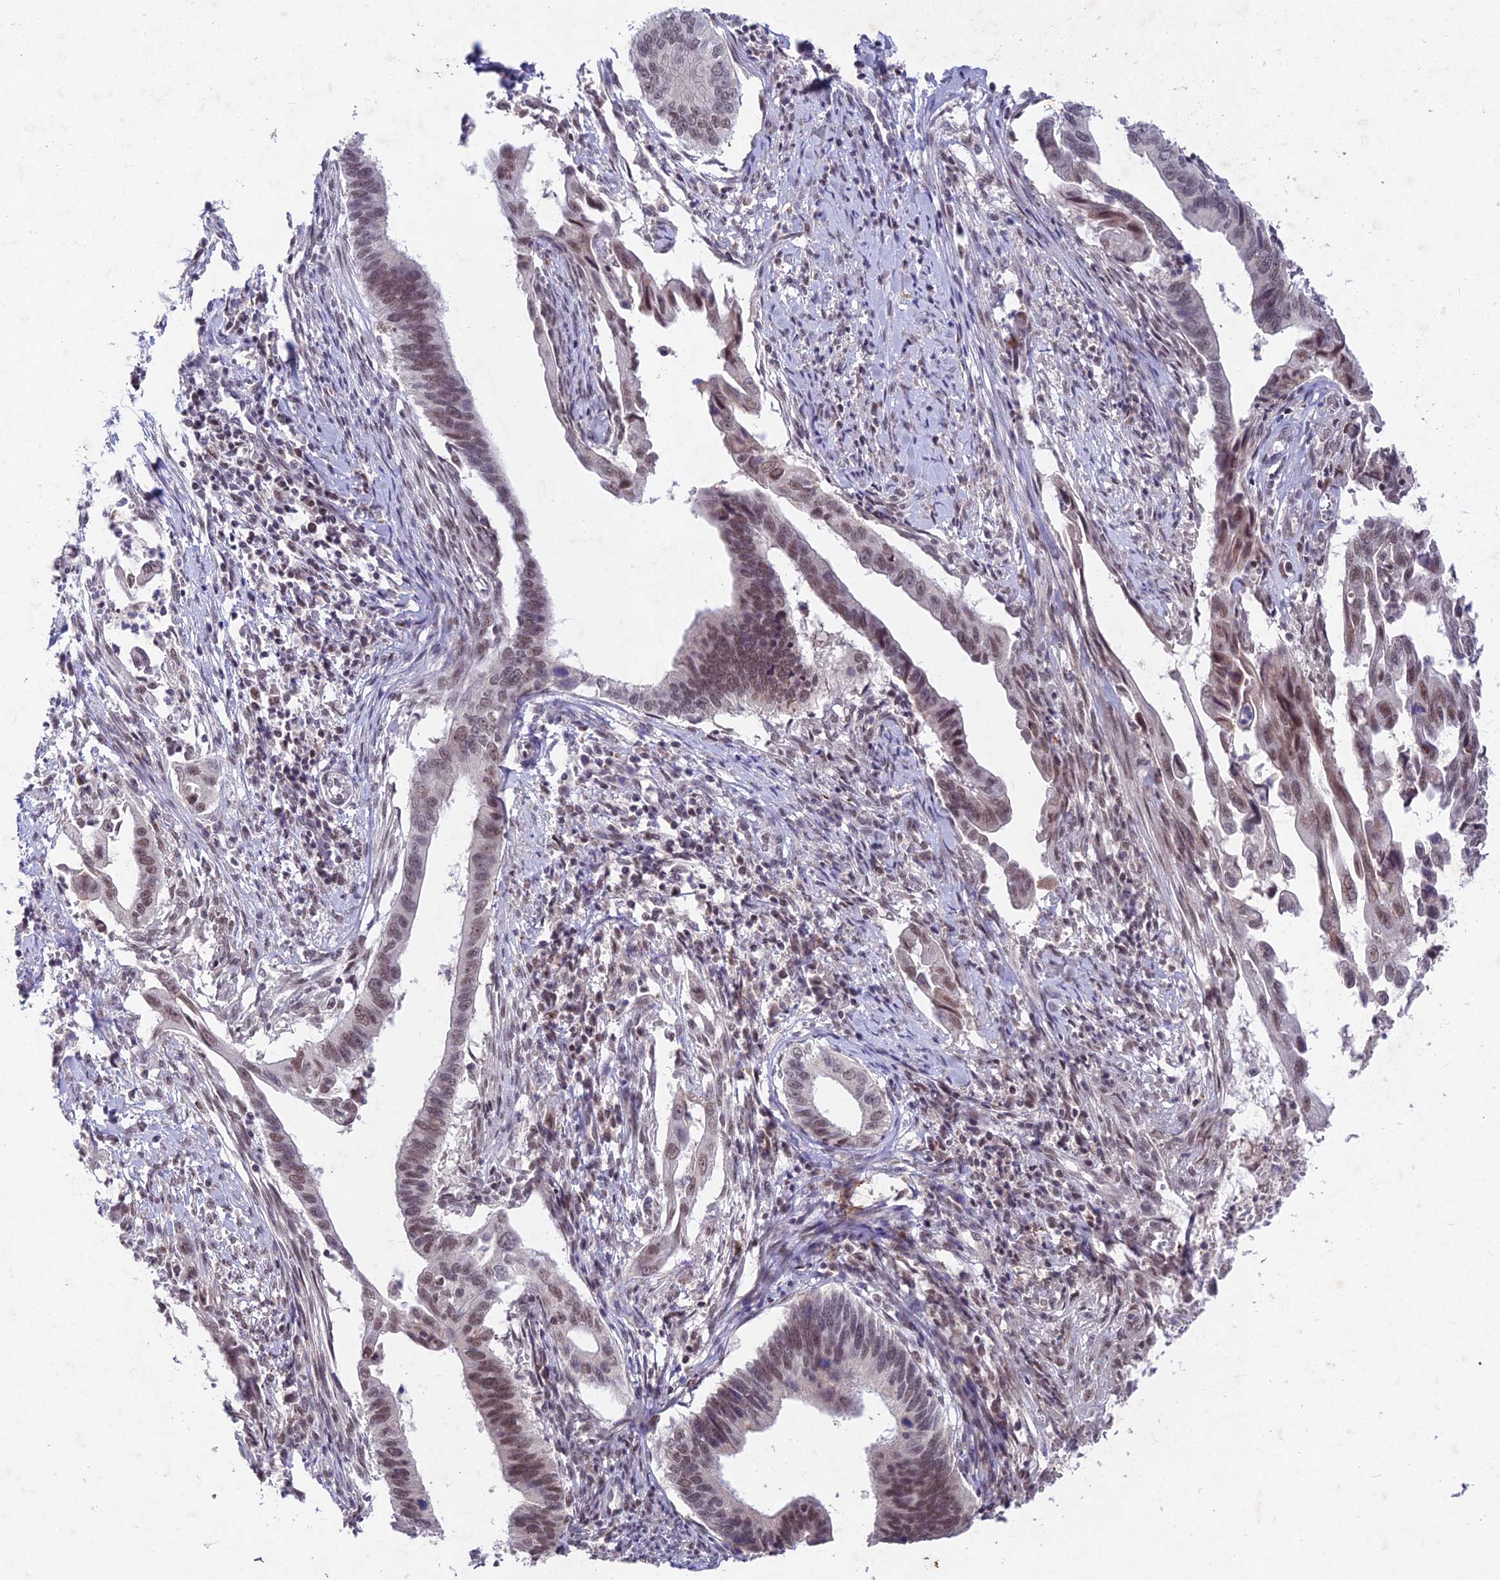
{"staining": {"intensity": "moderate", "quantity": "<25%", "location": "nuclear"}, "tissue": "cervical cancer", "cell_type": "Tumor cells", "image_type": "cancer", "snomed": [{"axis": "morphology", "description": "Adenocarcinoma, NOS"}, {"axis": "topography", "description": "Cervix"}], "caption": "Cervical cancer (adenocarcinoma) stained with DAB immunohistochemistry exhibits low levels of moderate nuclear expression in approximately <25% of tumor cells.", "gene": "RAVER1", "patient": {"sex": "female", "age": 42}}